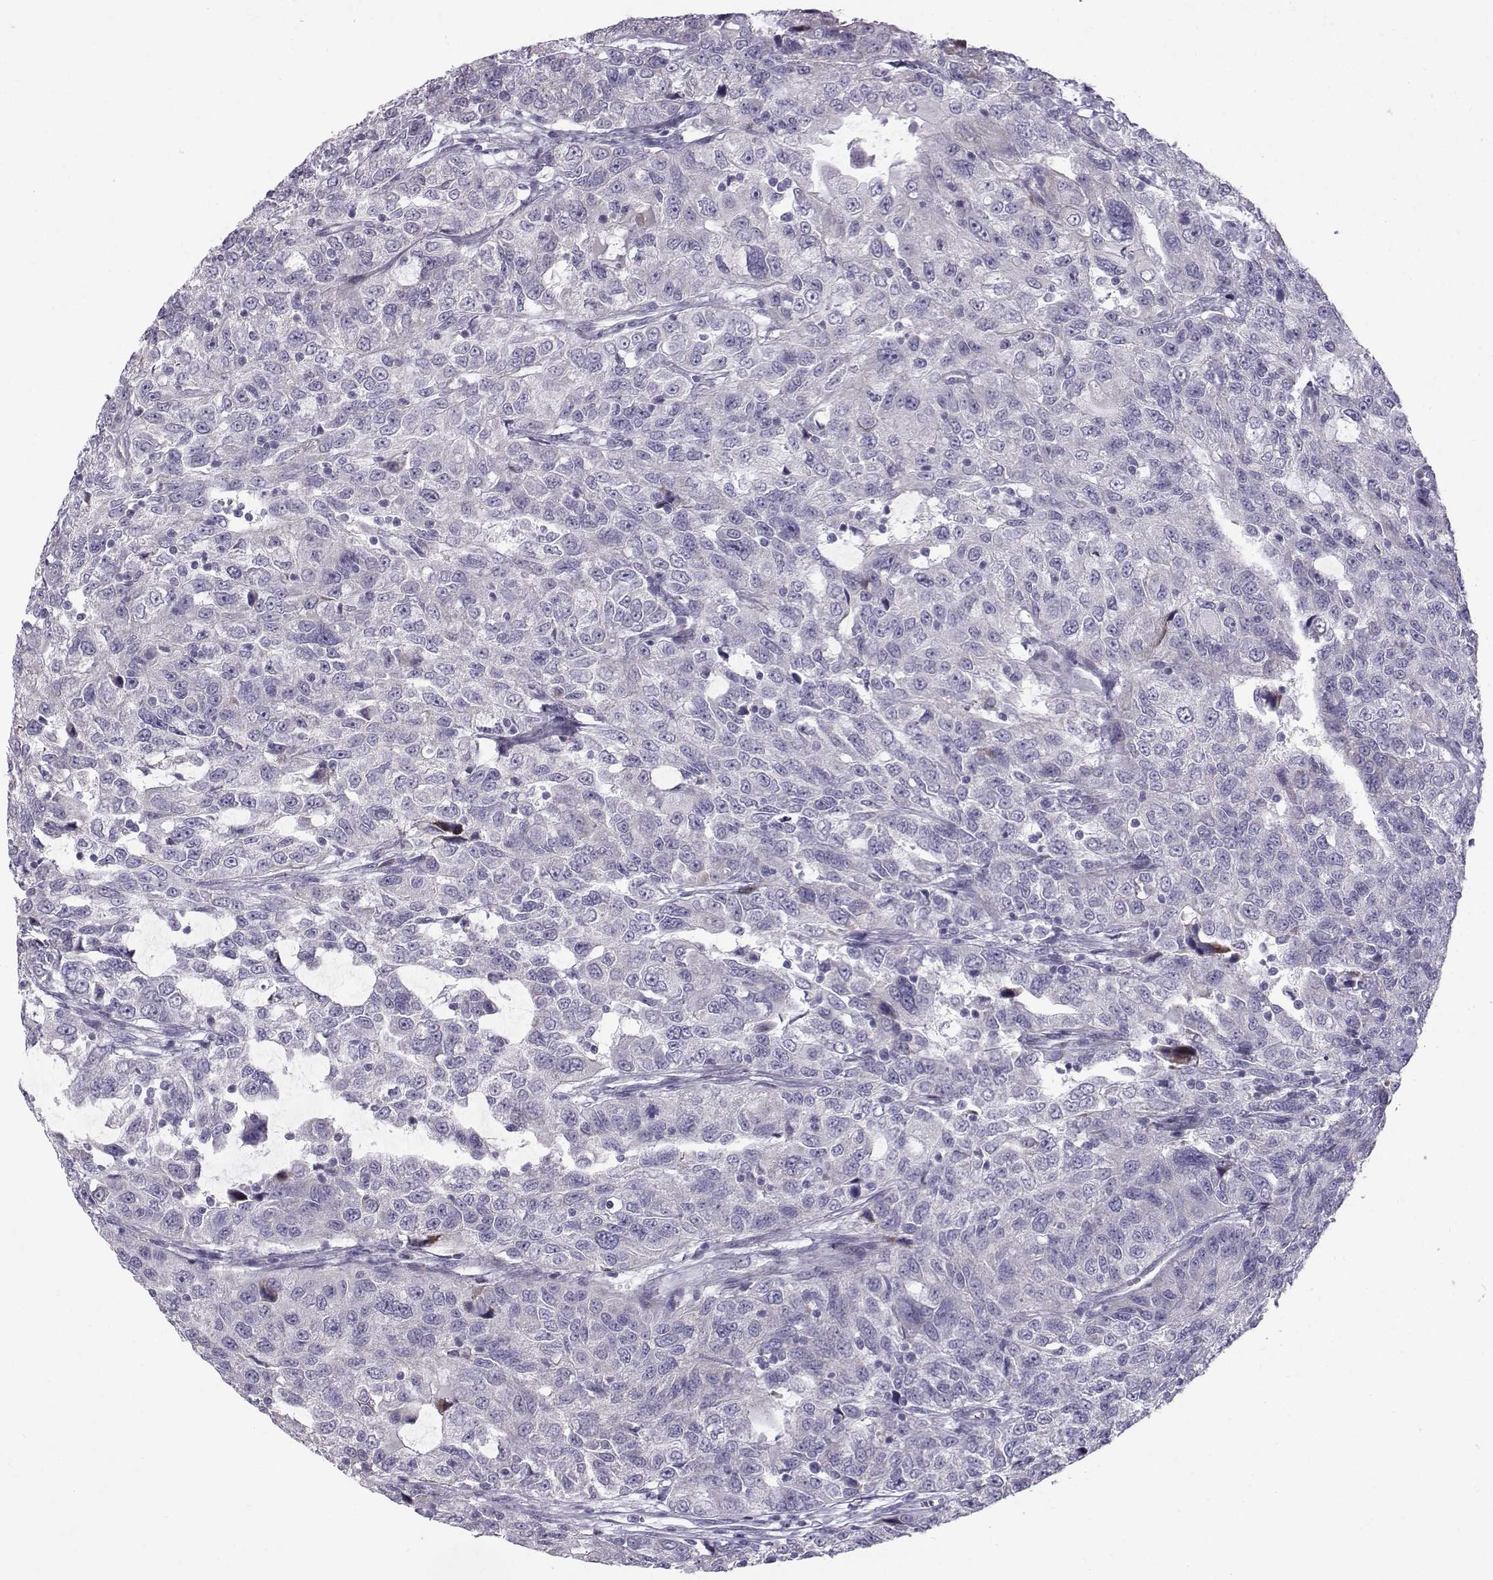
{"staining": {"intensity": "negative", "quantity": "none", "location": "none"}, "tissue": "urothelial cancer", "cell_type": "Tumor cells", "image_type": "cancer", "snomed": [{"axis": "morphology", "description": "Urothelial carcinoma, NOS"}, {"axis": "morphology", "description": "Urothelial carcinoma, High grade"}, {"axis": "topography", "description": "Urinary bladder"}], "caption": "IHC of transitional cell carcinoma shows no staining in tumor cells.", "gene": "DMRT3", "patient": {"sex": "female", "age": 73}}